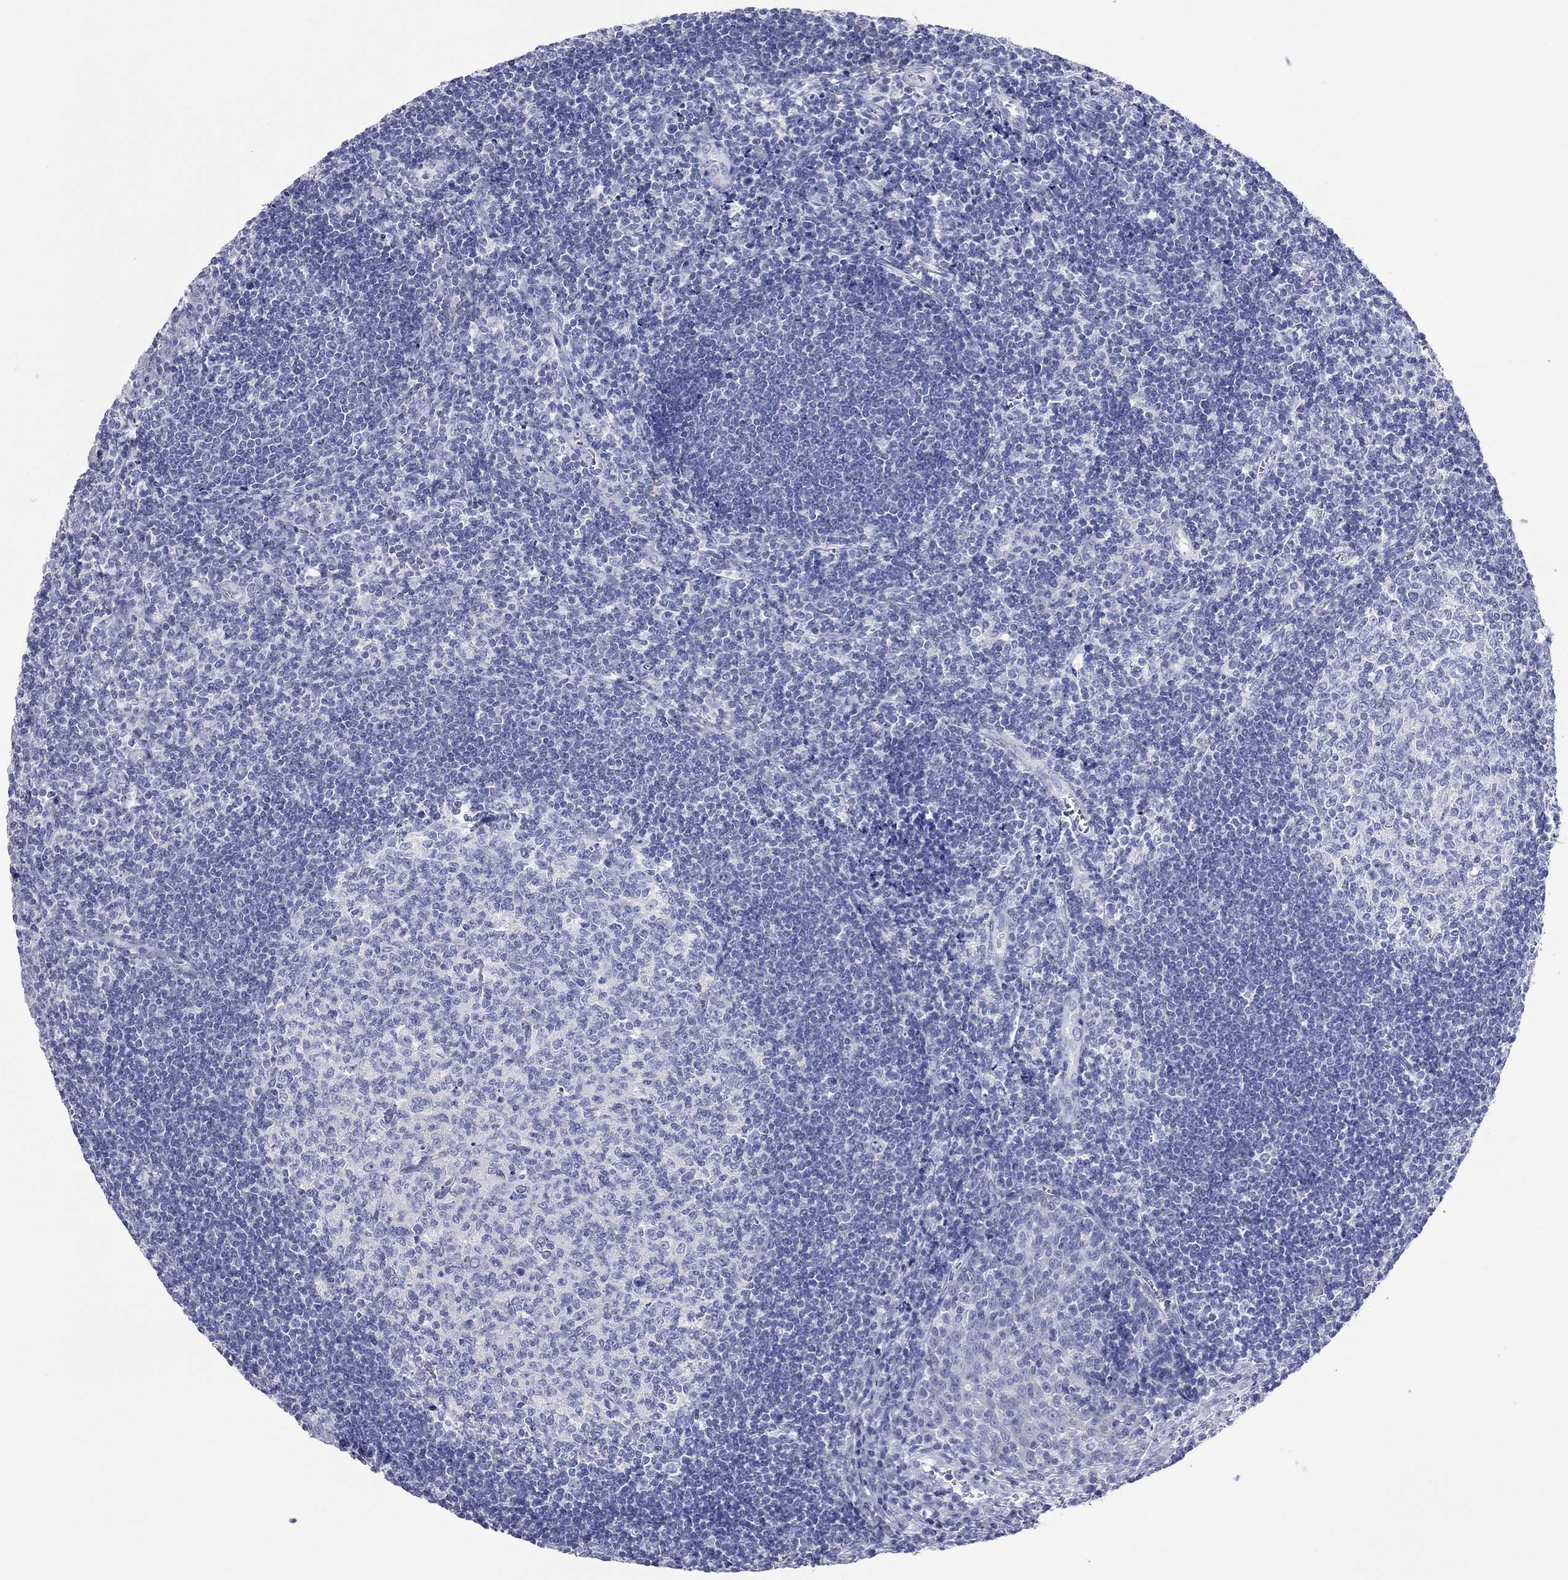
{"staining": {"intensity": "negative", "quantity": "none", "location": "none"}, "tissue": "tonsil", "cell_type": "Germinal center cells", "image_type": "normal", "snomed": [{"axis": "morphology", "description": "Normal tissue, NOS"}, {"axis": "topography", "description": "Tonsil"}], "caption": "DAB immunohistochemical staining of normal human tonsil shows no significant positivity in germinal center cells.", "gene": "SPATA9", "patient": {"sex": "male", "age": 33}}